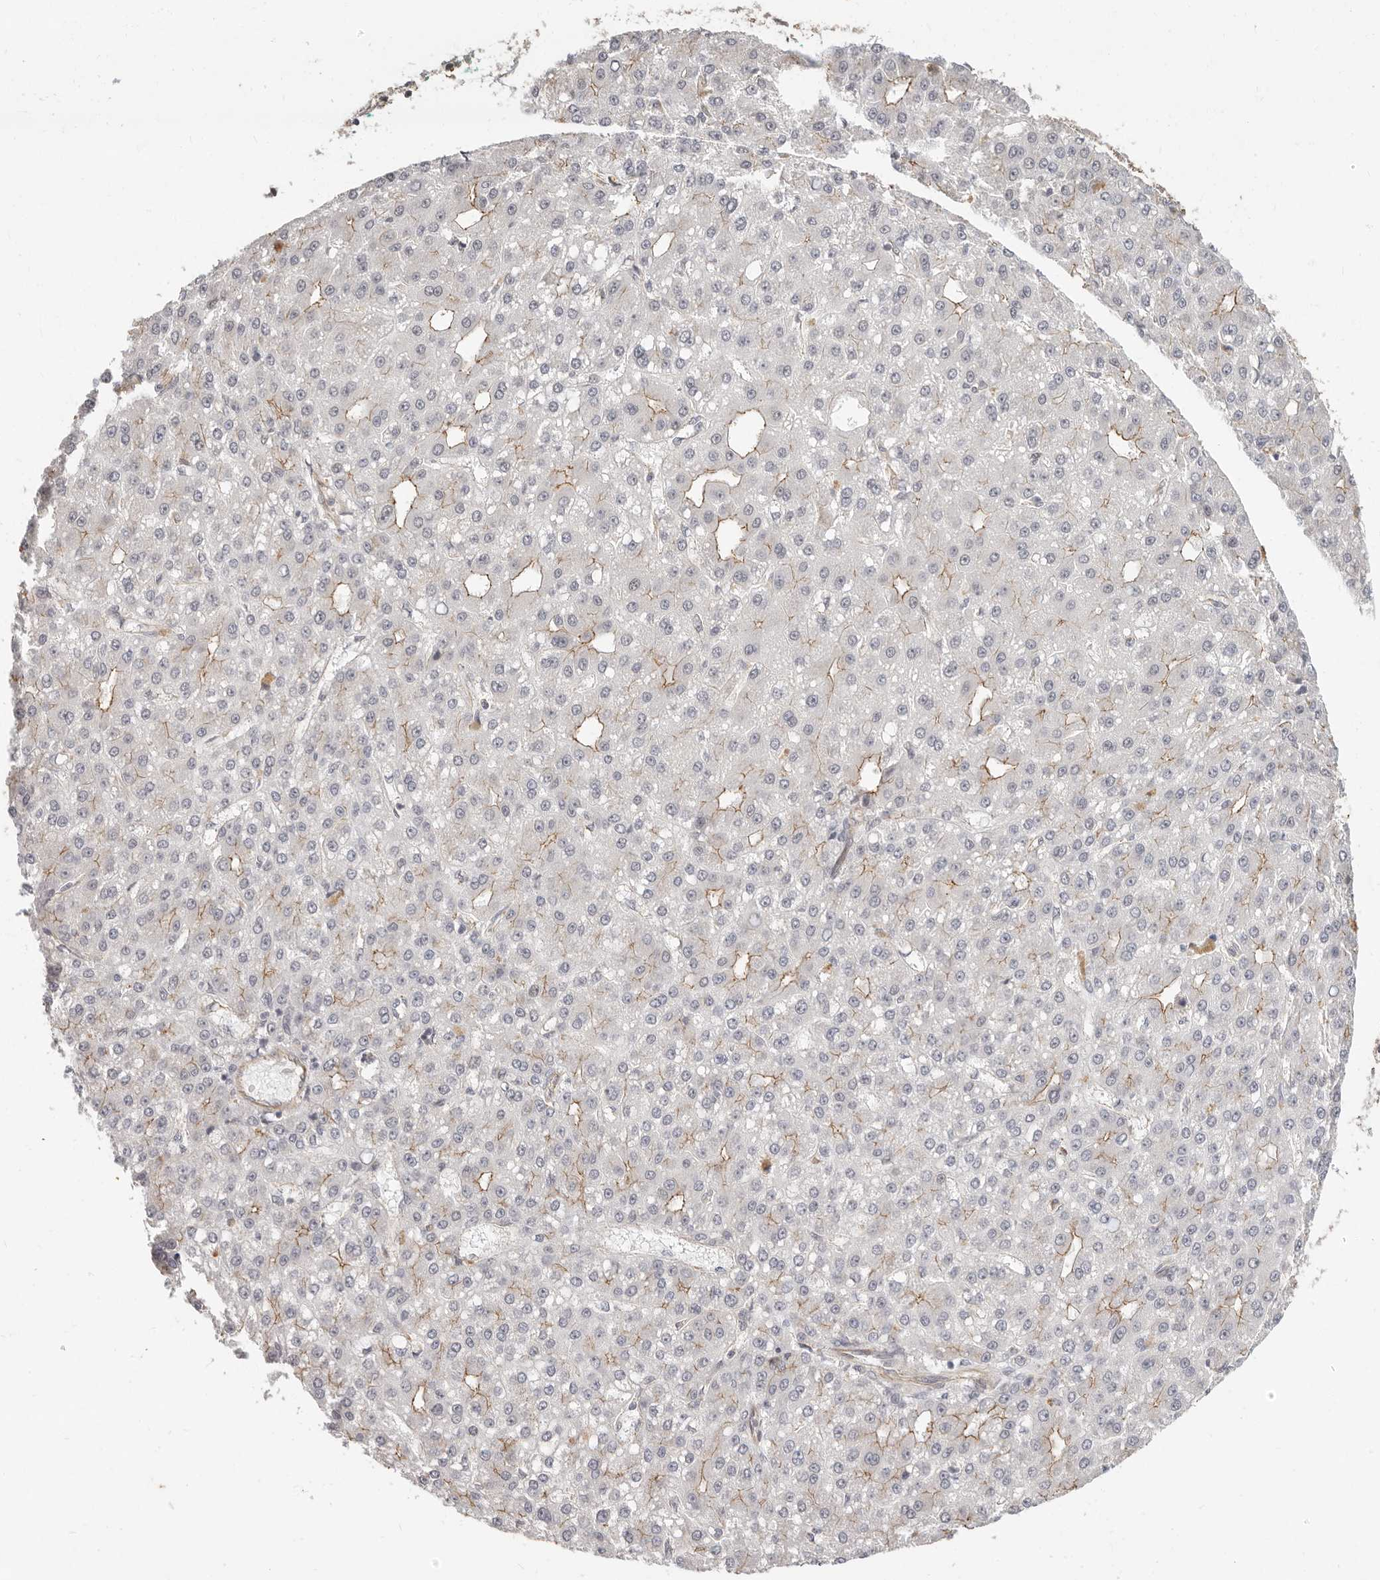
{"staining": {"intensity": "moderate", "quantity": "<25%", "location": "cytoplasmic/membranous"}, "tissue": "liver cancer", "cell_type": "Tumor cells", "image_type": "cancer", "snomed": [{"axis": "morphology", "description": "Carcinoma, Hepatocellular, NOS"}, {"axis": "topography", "description": "Liver"}], "caption": "Liver cancer tissue demonstrates moderate cytoplasmic/membranous positivity in about <25% of tumor cells, visualized by immunohistochemistry. The staining was performed using DAB, with brown indicating positive protein expression. Nuclei are stained blue with hematoxylin.", "gene": "USP49", "patient": {"sex": "male", "age": 67}}